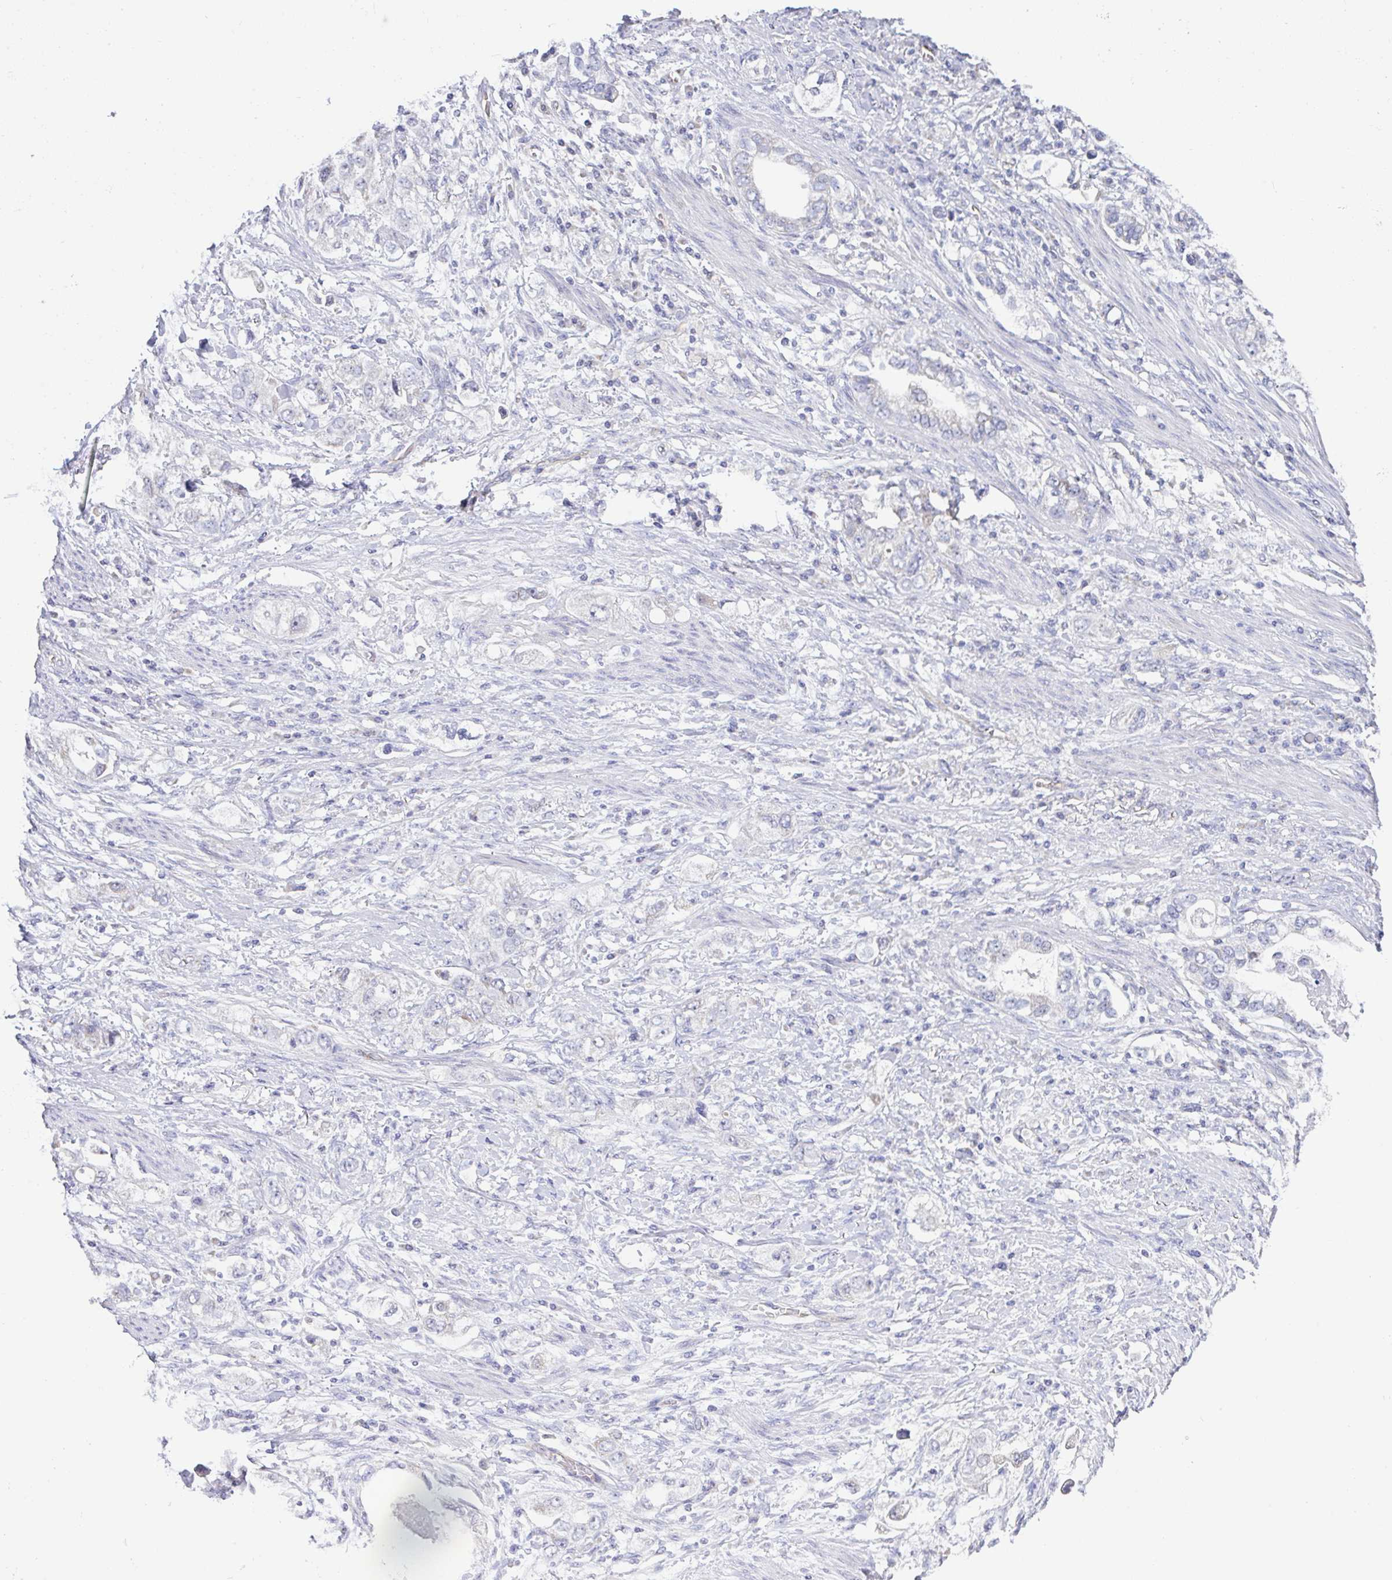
{"staining": {"intensity": "negative", "quantity": "none", "location": "none"}, "tissue": "stomach cancer", "cell_type": "Tumor cells", "image_type": "cancer", "snomed": [{"axis": "morphology", "description": "Adenocarcinoma, NOS"}, {"axis": "topography", "description": "Stomach, lower"}], "caption": "Stomach adenocarcinoma stained for a protein using immunohistochemistry shows no staining tumor cells.", "gene": "PLCD4", "patient": {"sex": "female", "age": 93}}